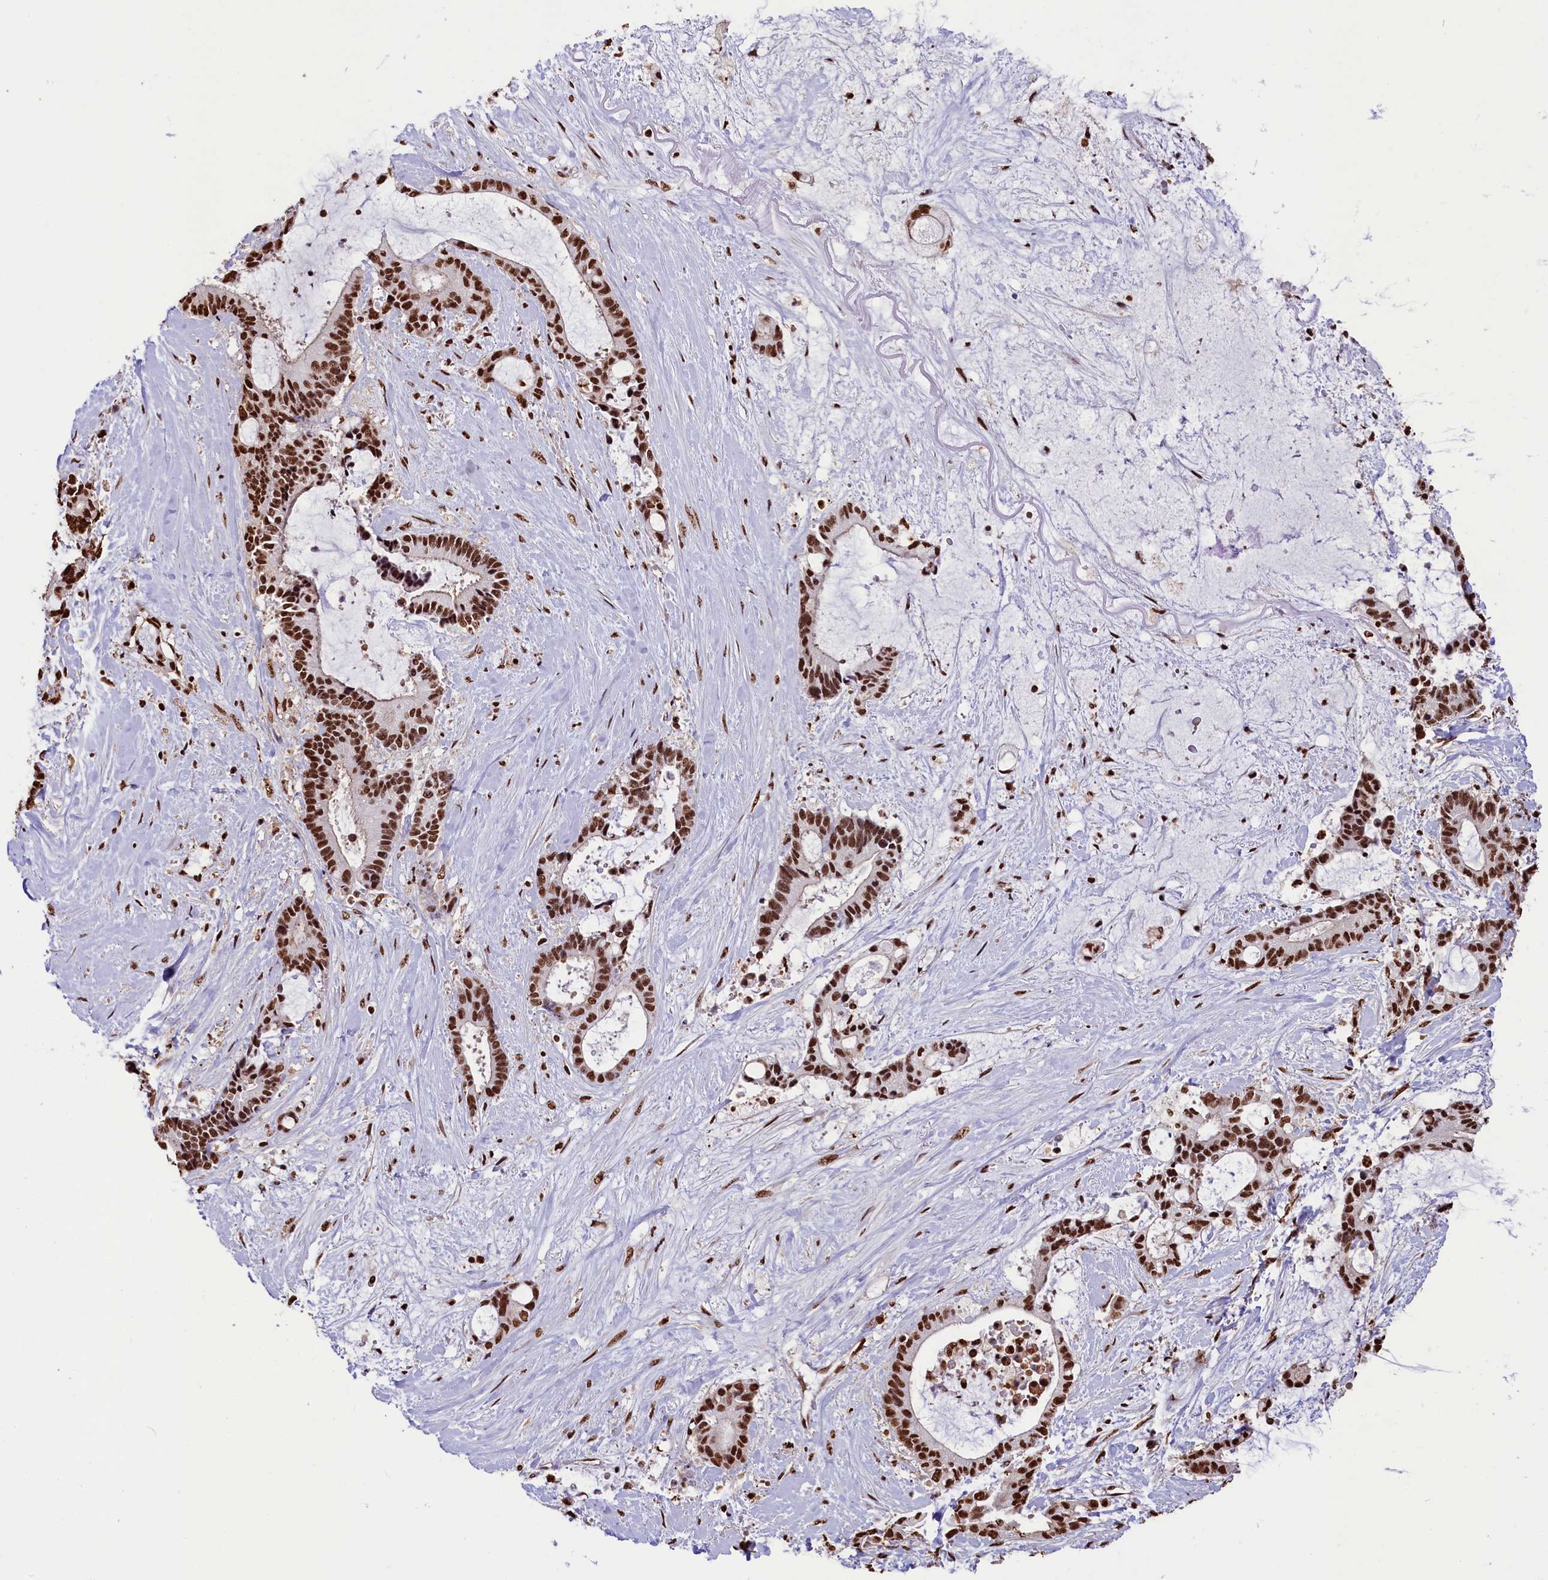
{"staining": {"intensity": "strong", "quantity": ">75%", "location": "nuclear"}, "tissue": "liver cancer", "cell_type": "Tumor cells", "image_type": "cancer", "snomed": [{"axis": "morphology", "description": "Normal tissue, NOS"}, {"axis": "morphology", "description": "Cholangiocarcinoma"}, {"axis": "topography", "description": "Liver"}, {"axis": "topography", "description": "Peripheral nerve tissue"}], "caption": "Liver cancer stained with a protein marker reveals strong staining in tumor cells.", "gene": "SNRPD2", "patient": {"sex": "female", "age": 73}}